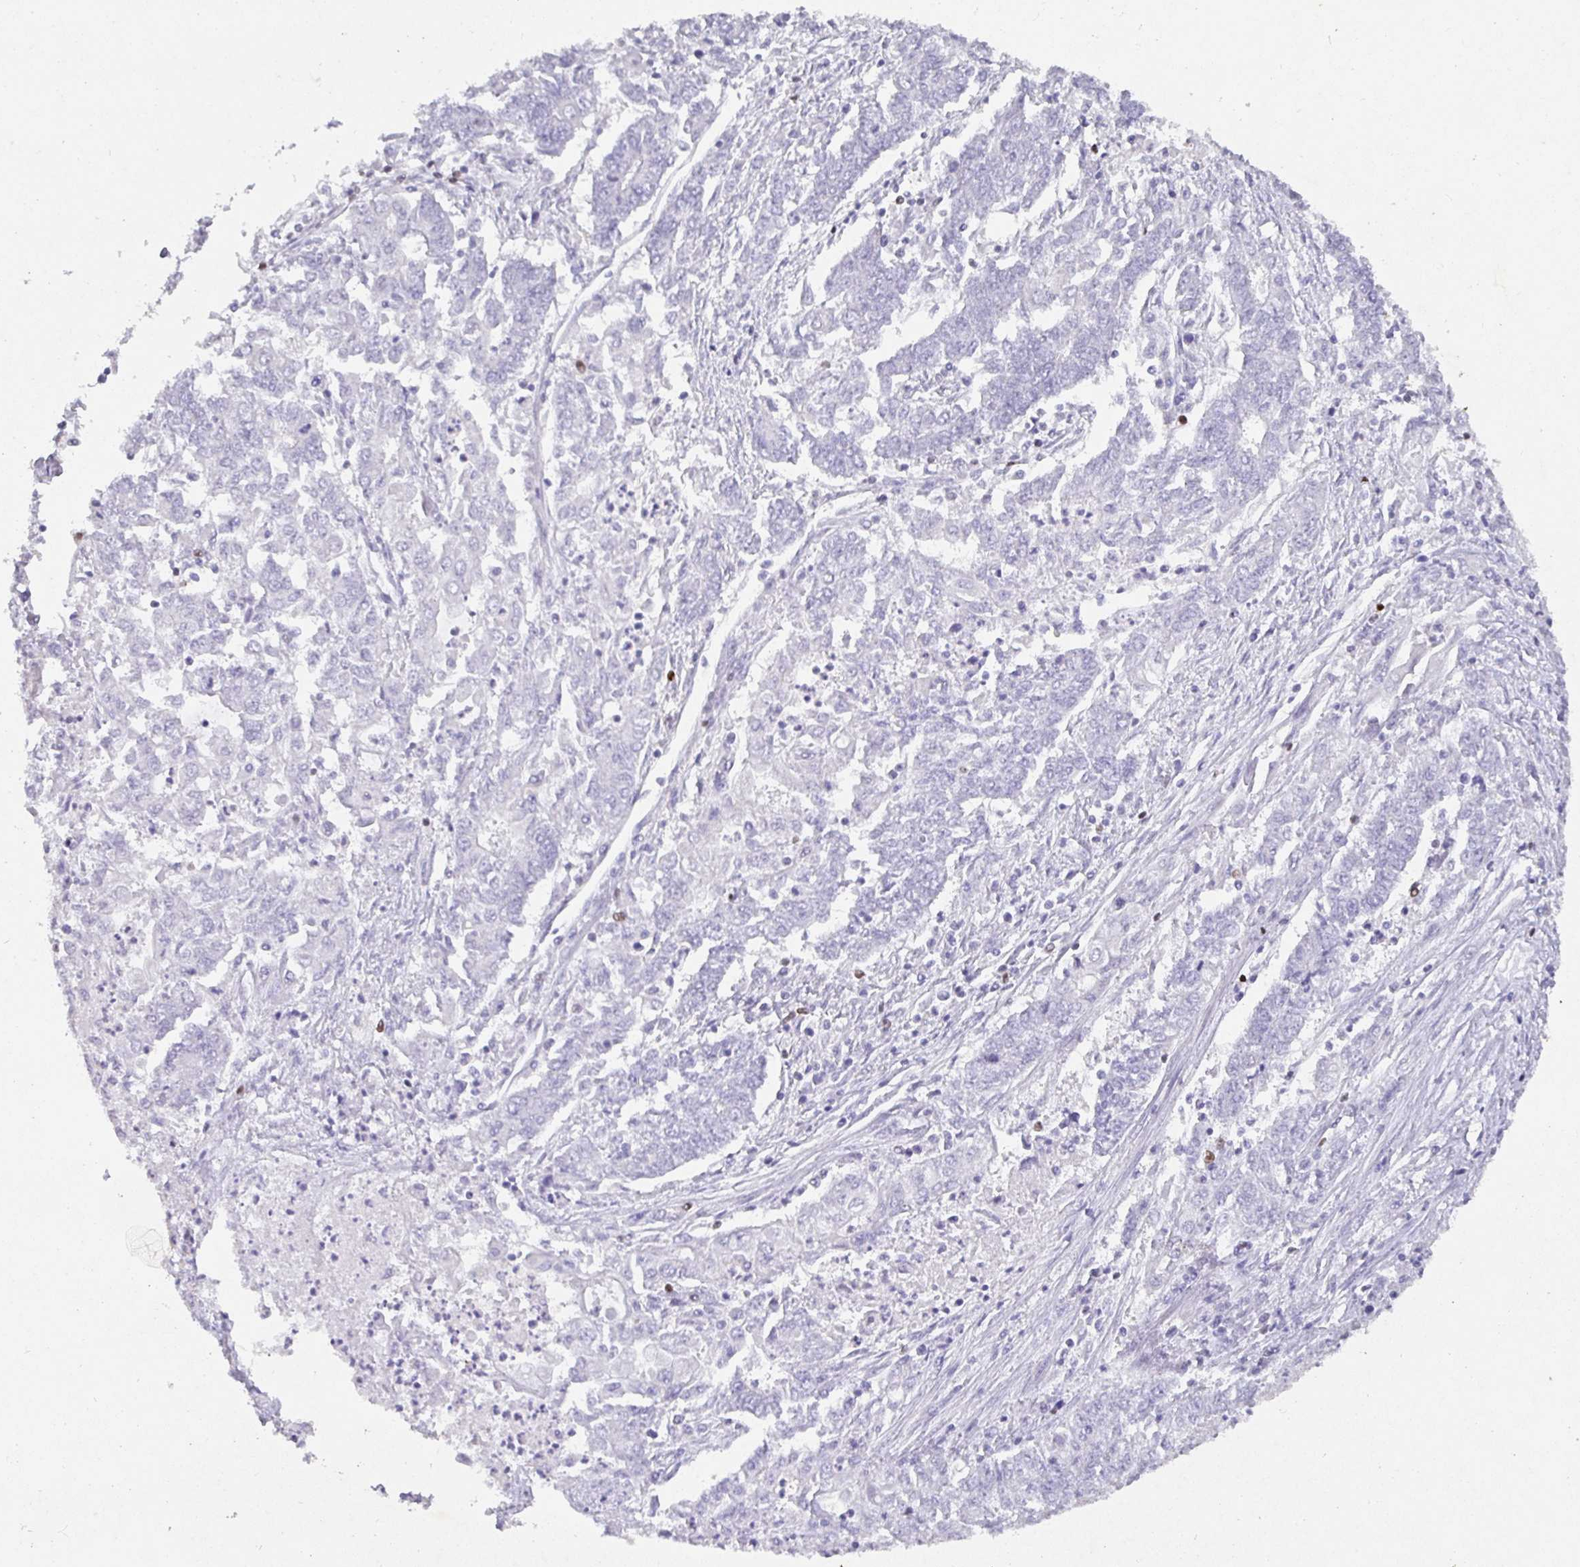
{"staining": {"intensity": "negative", "quantity": "none", "location": "none"}, "tissue": "endometrial cancer", "cell_type": "Tumor cells", "image_type": "cancer", "snomed": [{"axis": "morphology", "description": "Adenocarcinoma, NOS"}, {"axis": "topography", "description": "Endometrium"}], "caption": "The image reveals no staining of tumor cells in endometrial adenocarcinoma.", "gene": "SATB1", "patient": {"sex": "female", "age": 54}}